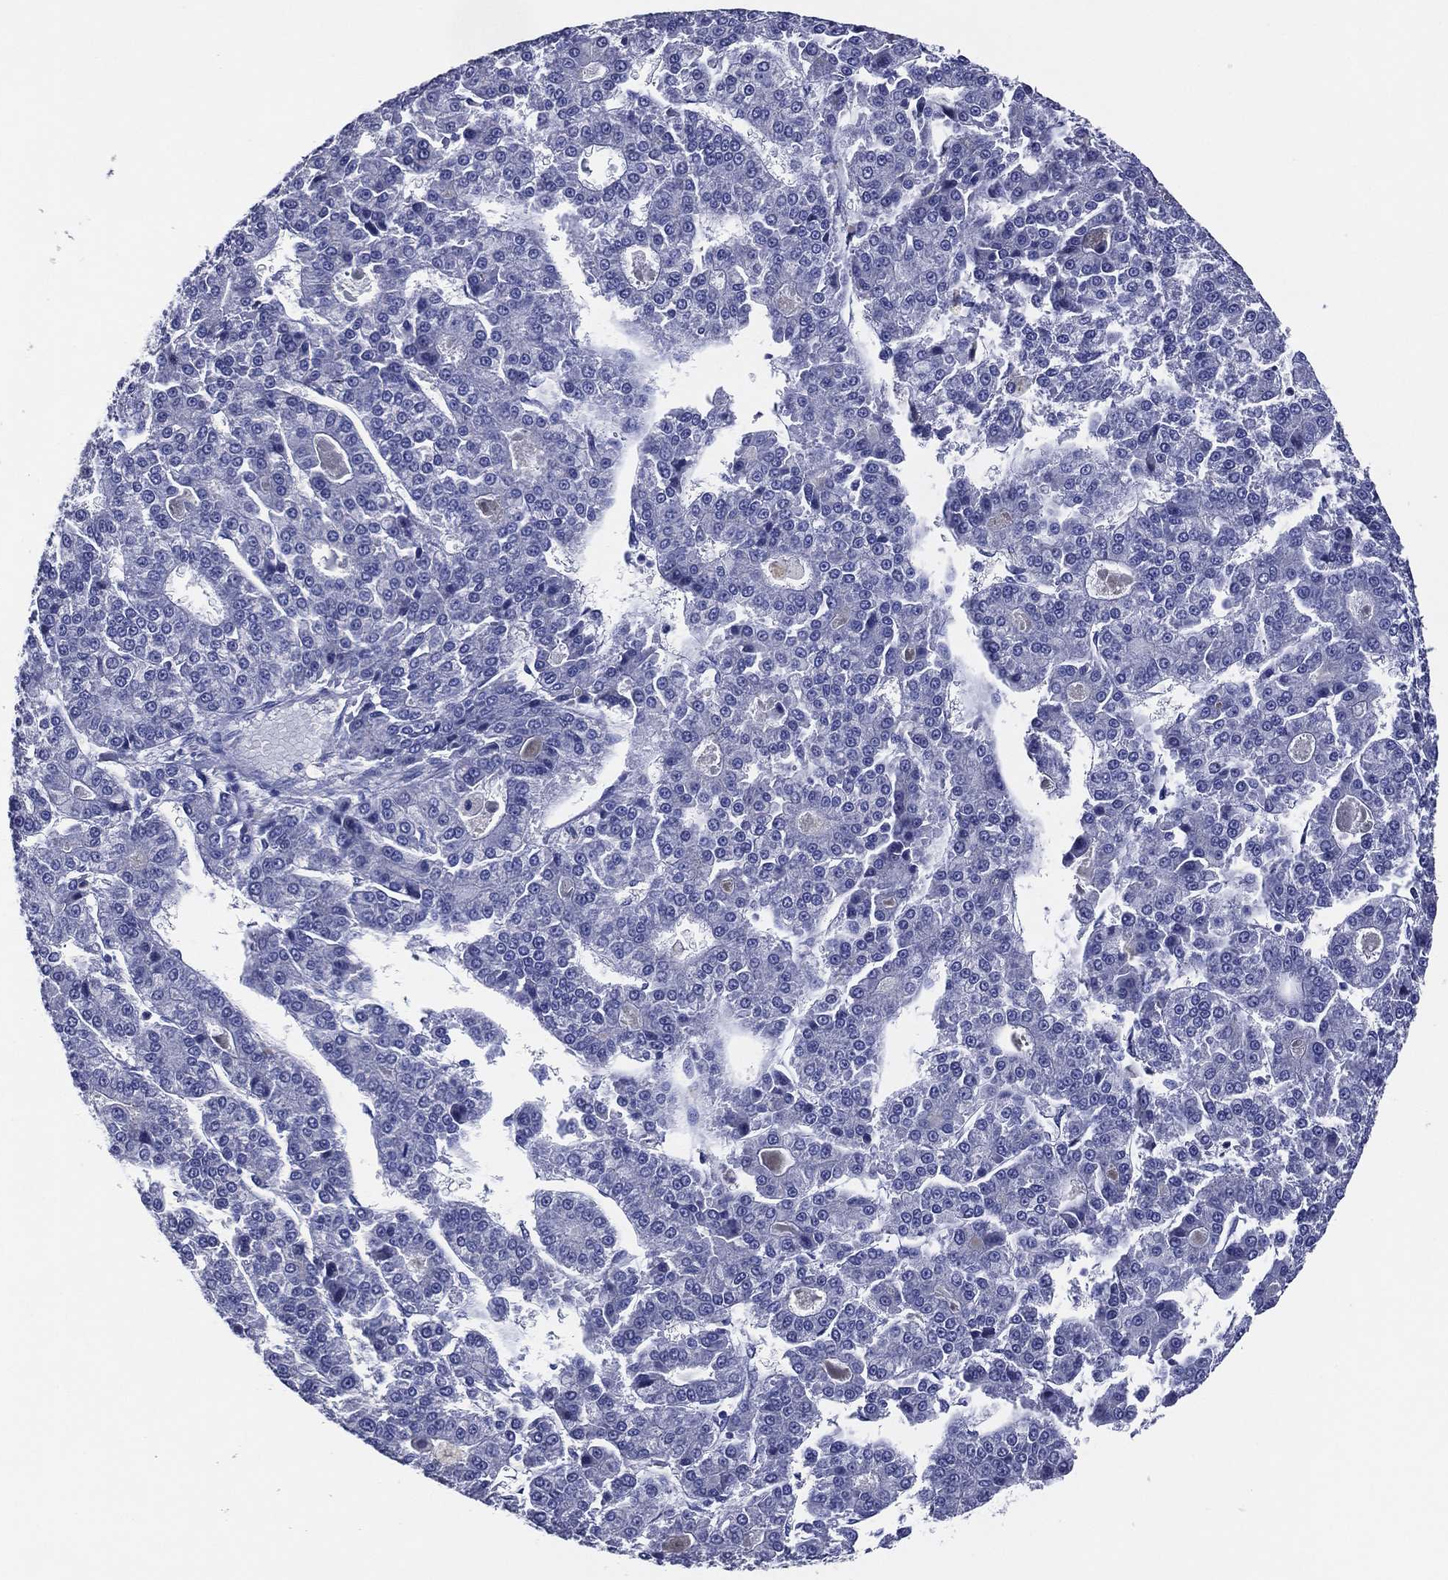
{"staining": {"intensity": "moderate", "quantity": "<25%", "location": "cytoplasmic/membranous"}, "tissue": "liver cancer", "cell_type": "Tumor cells", "image_type": "cancer", "snomed": [{"axis": "morphology", "description": "Carcinoma, Hepatocellular, NOS"}, {"axis": "topography", "description": "Liver"}], "caption": "High-magnification brightfield microscopy of hepatocellular carcinoma (liver) stained with DAB (3,3'-diaminobenzidine) (brown) and counterstained with hematoxylin (blue). tumor cells exhibit moderate cytoplasmic/membranous staining is present in about<25% of cells. (Stains: DAB in brown, nuclei in blue, Microscopy: brightfield microscopy at high magnification).", "gene": "ACE2", "patient": {"sex": "male", "age": 70}}